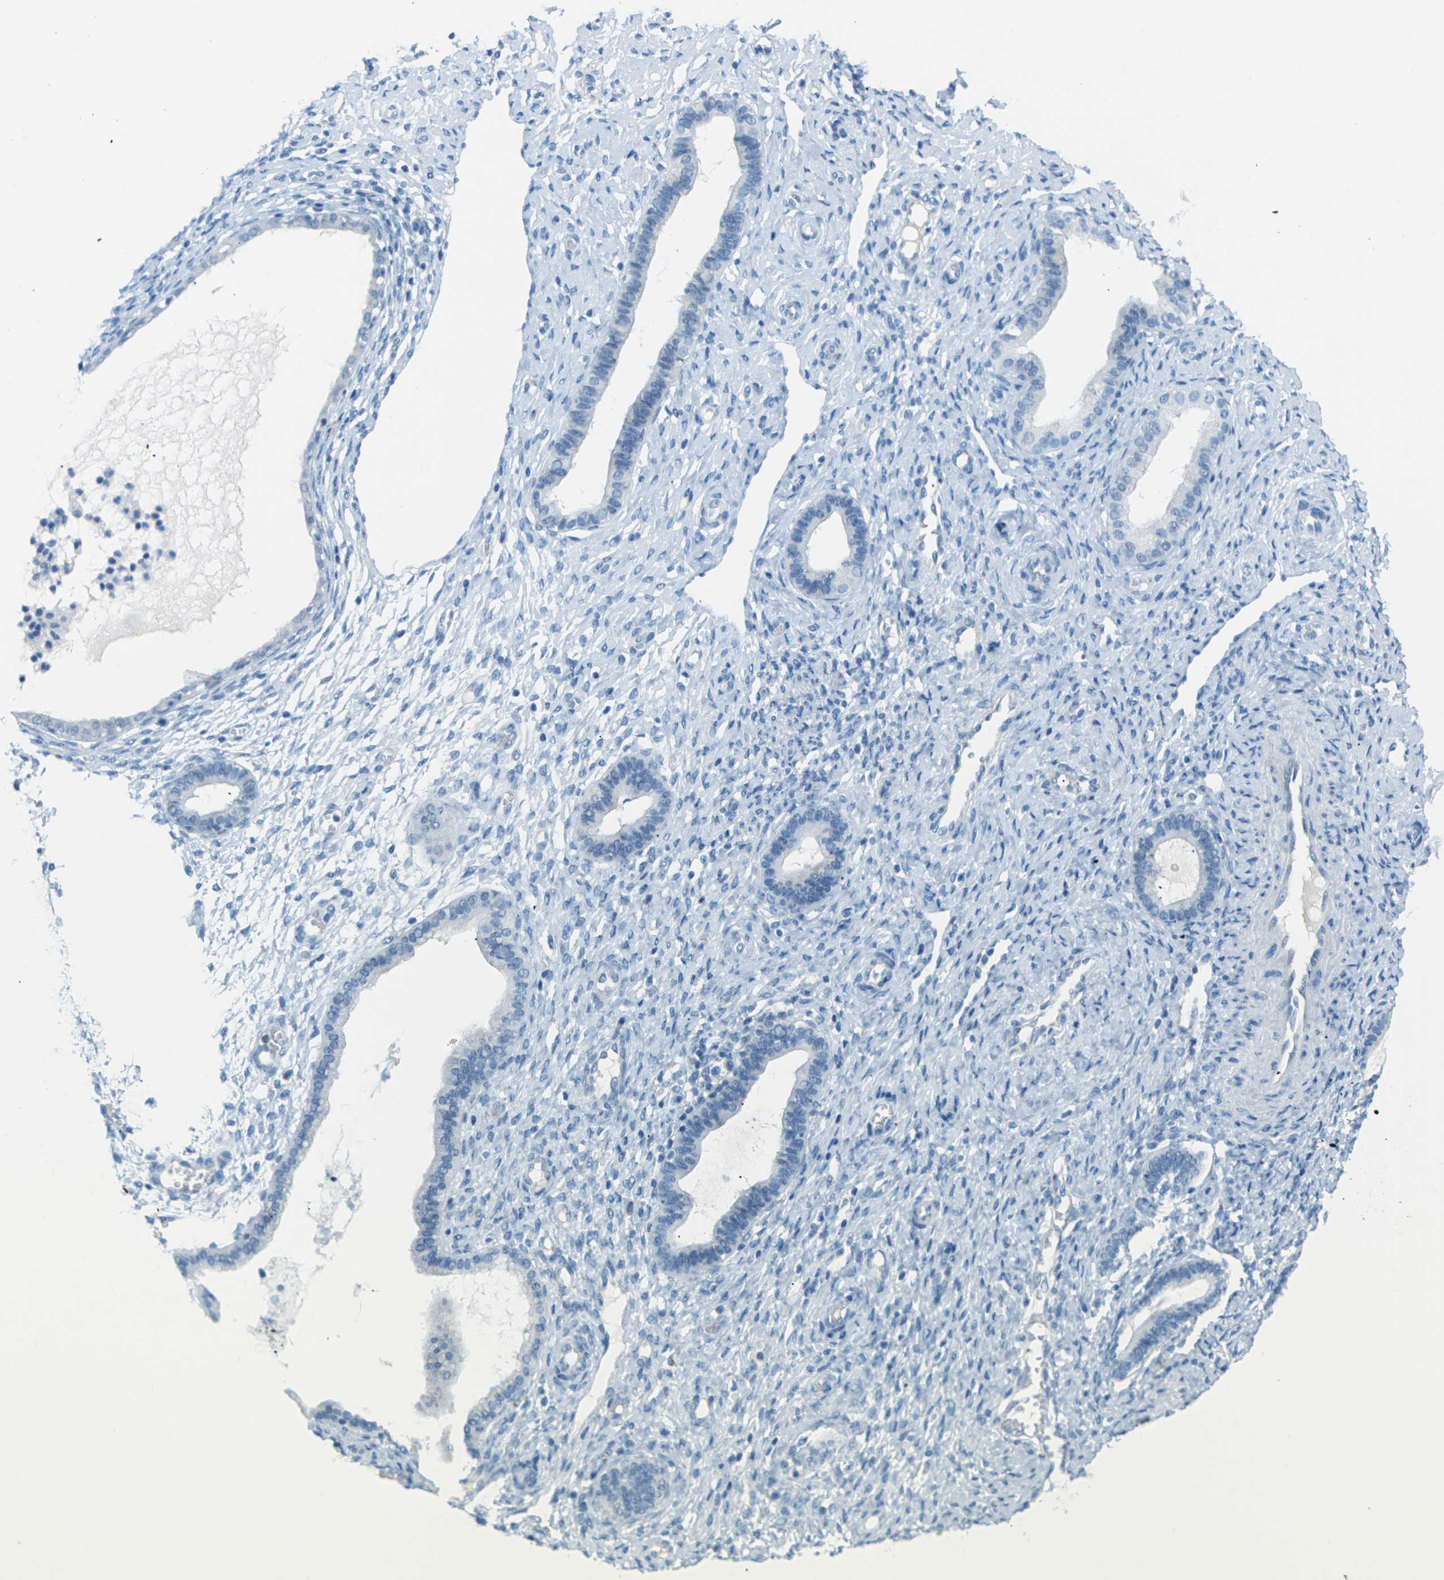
{"staining": {"intensity": "negative", "quantity": "none", "location": "none"}, "tissue": "endometrium", "cell_type": "Cells in endometrial stroma", "image_type": "normal", "snomed": [{"axis": "morphology", "description": "Normal tissue, NOS"}, {"axis": "topography", "description": "Endometrium"}], "caption": "Cells in endometrial stroma are negative for brown protein staining in unremarkable endometrium. Brightfield microscopy of IHC stained with DAB (brown) and hematoxylin (blue), captured at high magnification.", "gene": "CDH16", "patient": {"sex": "female", "age": 61}}